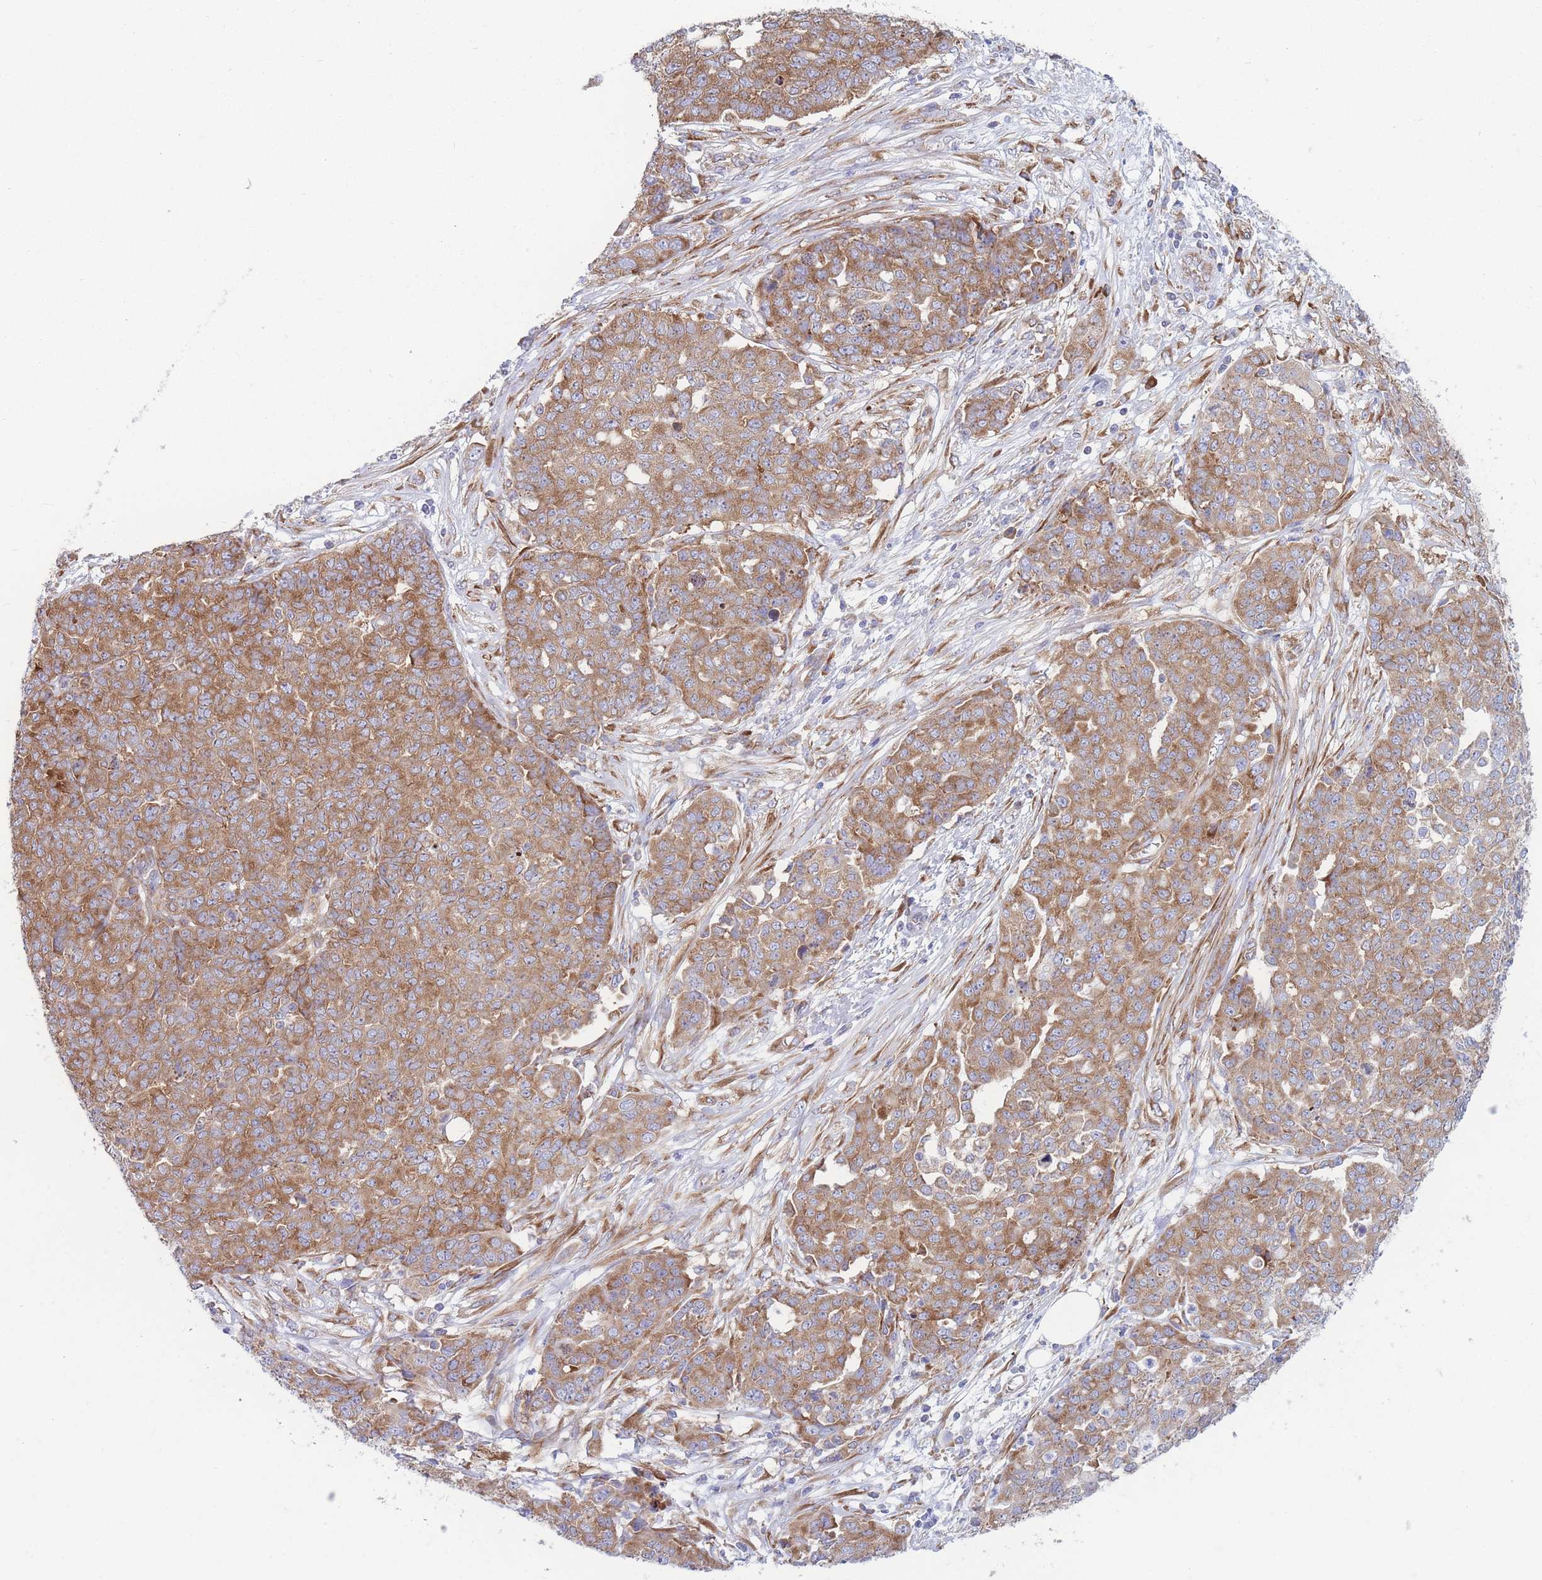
{"staining": {"intensity": "moderate", "quantity": ">75%", "location": "cytoplasmic/membranous"}, "tissue": "ovarian cancer", "cell_type": "Tumor cells", "image_type": "cancer", "snomed": [{"axis": "morphology", "description": "Cystadenocarcinoma, serous, NOS"}, {"axis": "topography", "description": "Soft tissue"}, {"axis": "topography", "description": "Ovary"}], "caption": "Ovarian serous cystadenocarcinoma tissue displays moderate cytoplasmic/membranous positivity in about >75% of tumor cells (brown staining indicates protein expression, while blue staining denotes nuclei).", "gene": "RPL8", "patient": {"sex": "female", "age": 57}}